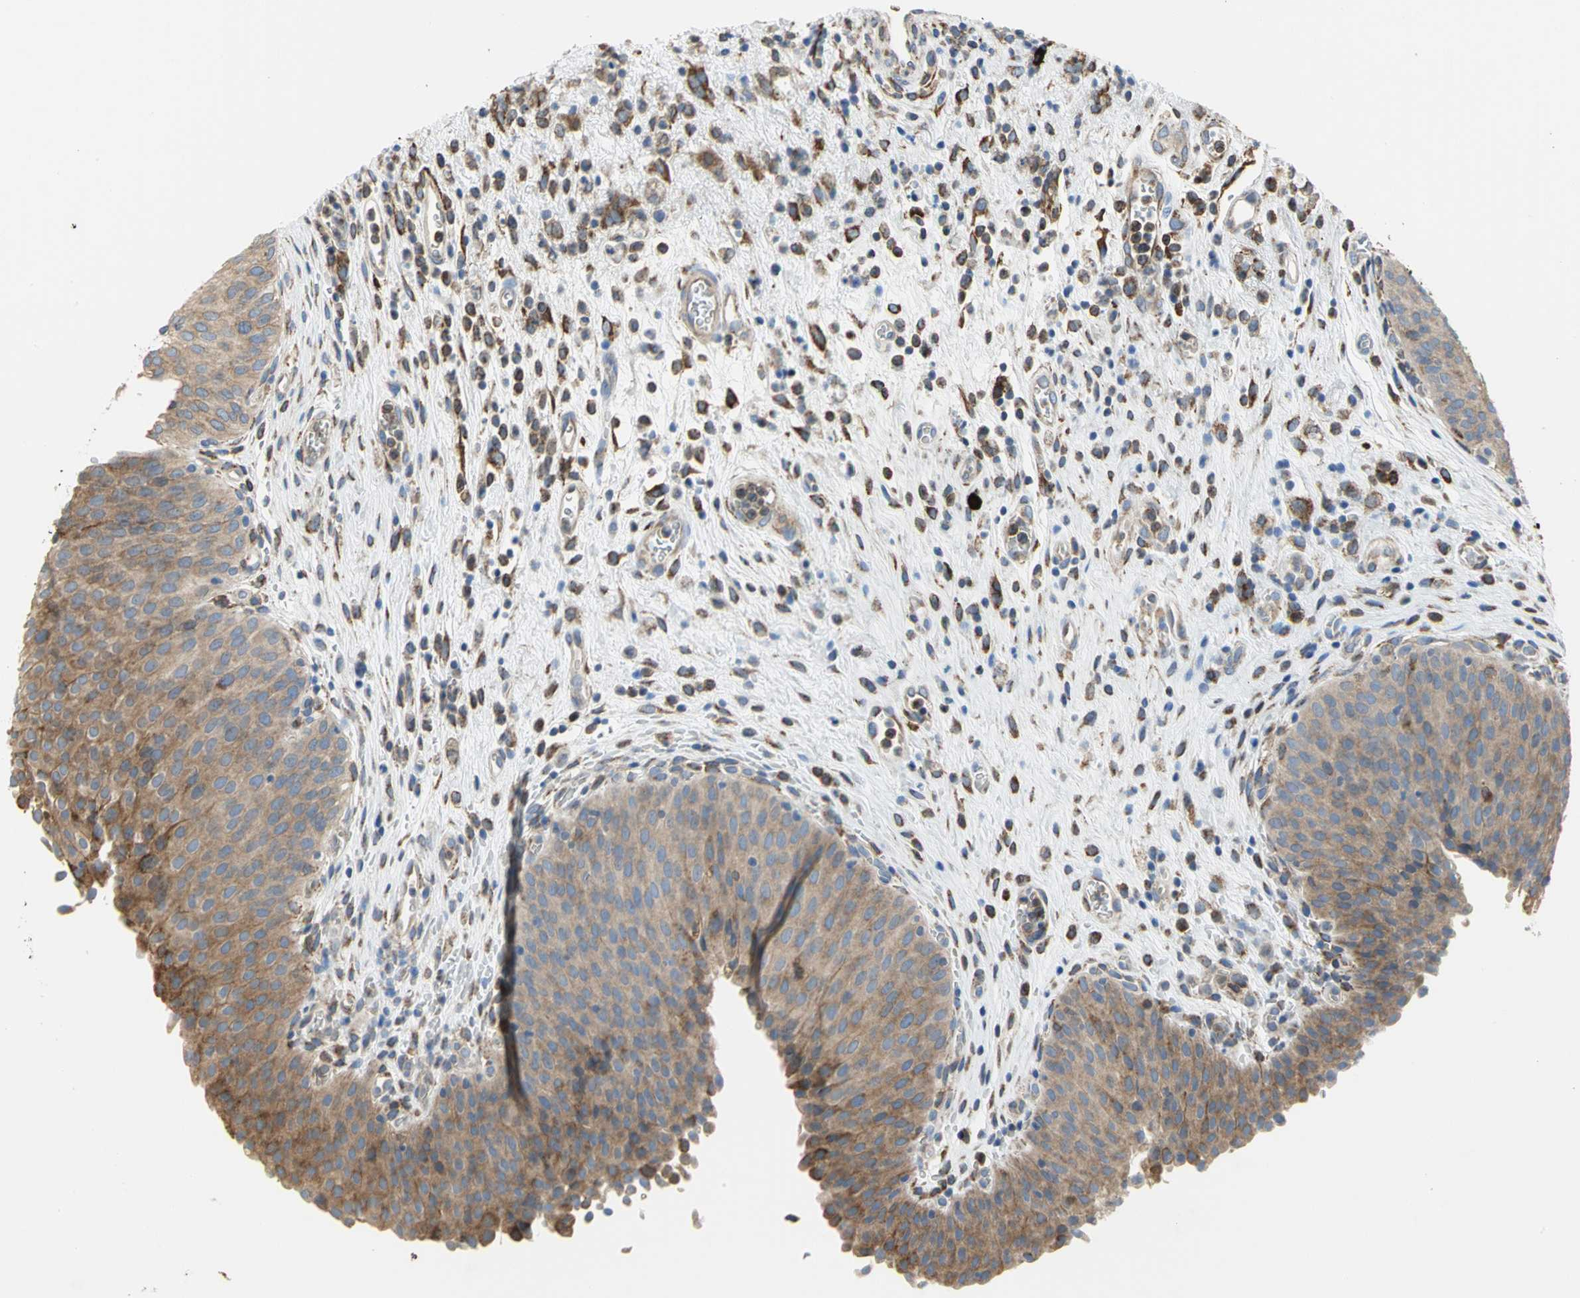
{"staining": {"intensity": "moderate", "quantity": ">75%", "location": "cytoplasmic/membranous"}, "tissue": "urinary bladder", "cell_type": "Urothelial cells", "image_type": "normal", "snomed": [{"axis": "morphology", "description": "Normal tissue, NOS"}, {"axis": "morphology", "description": "Dysplasia, NOS"}, {"axis": "topography", "description": "Urinary bladder"}], "caption": "Immunohistochemistry (IHC) histopathology image of benign urinary bladder stained for a protein (brown), which shows medium levels of moderate cytoplasmic/membranous expression in approximately >75% of urothelial cells.", "gene": "SDF2L1", "patient": {"sex": "male", "age": 35}}